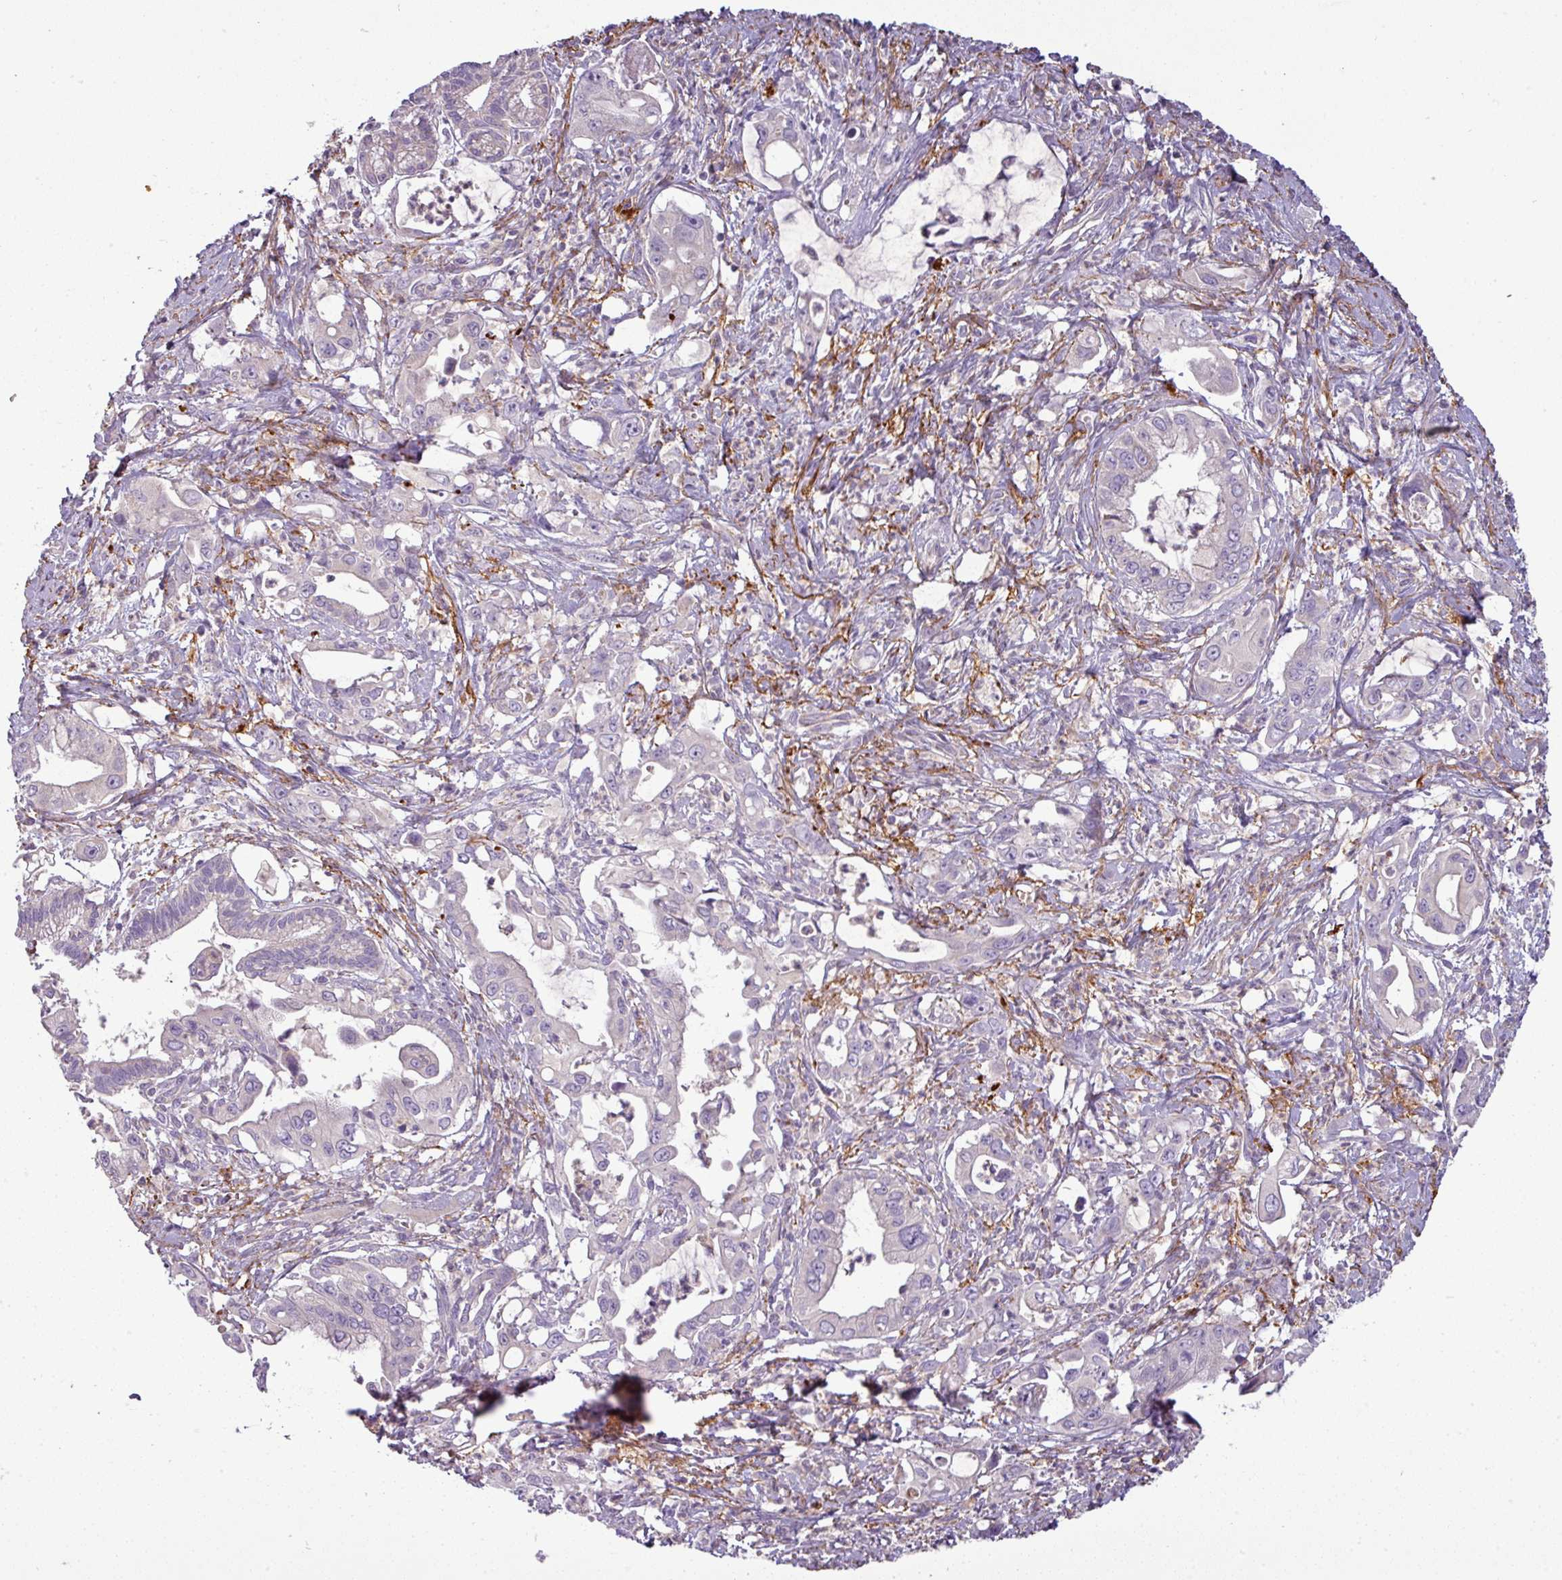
{"staining": {"intensity": "negative", "quantity": "none", "location": "none"}, "tissue": "pancreatic cancer", "cell_type": "Tumor cells", "image_type": "cancer", "snomed": [{"axis": "morphology", "description": "Adenocarcinoma, NOS"}, {"axis": "topography", "description": "Pancreas"}], "caption": "A high-resolution photomicrograph shows immunohistochemistry (IHC) staining of pancreatic adenocarcinoma, which displays no significant expression in tumor cells.", "gene": "PNMA6A", "patient": {"sex": "male", "age": 61}}